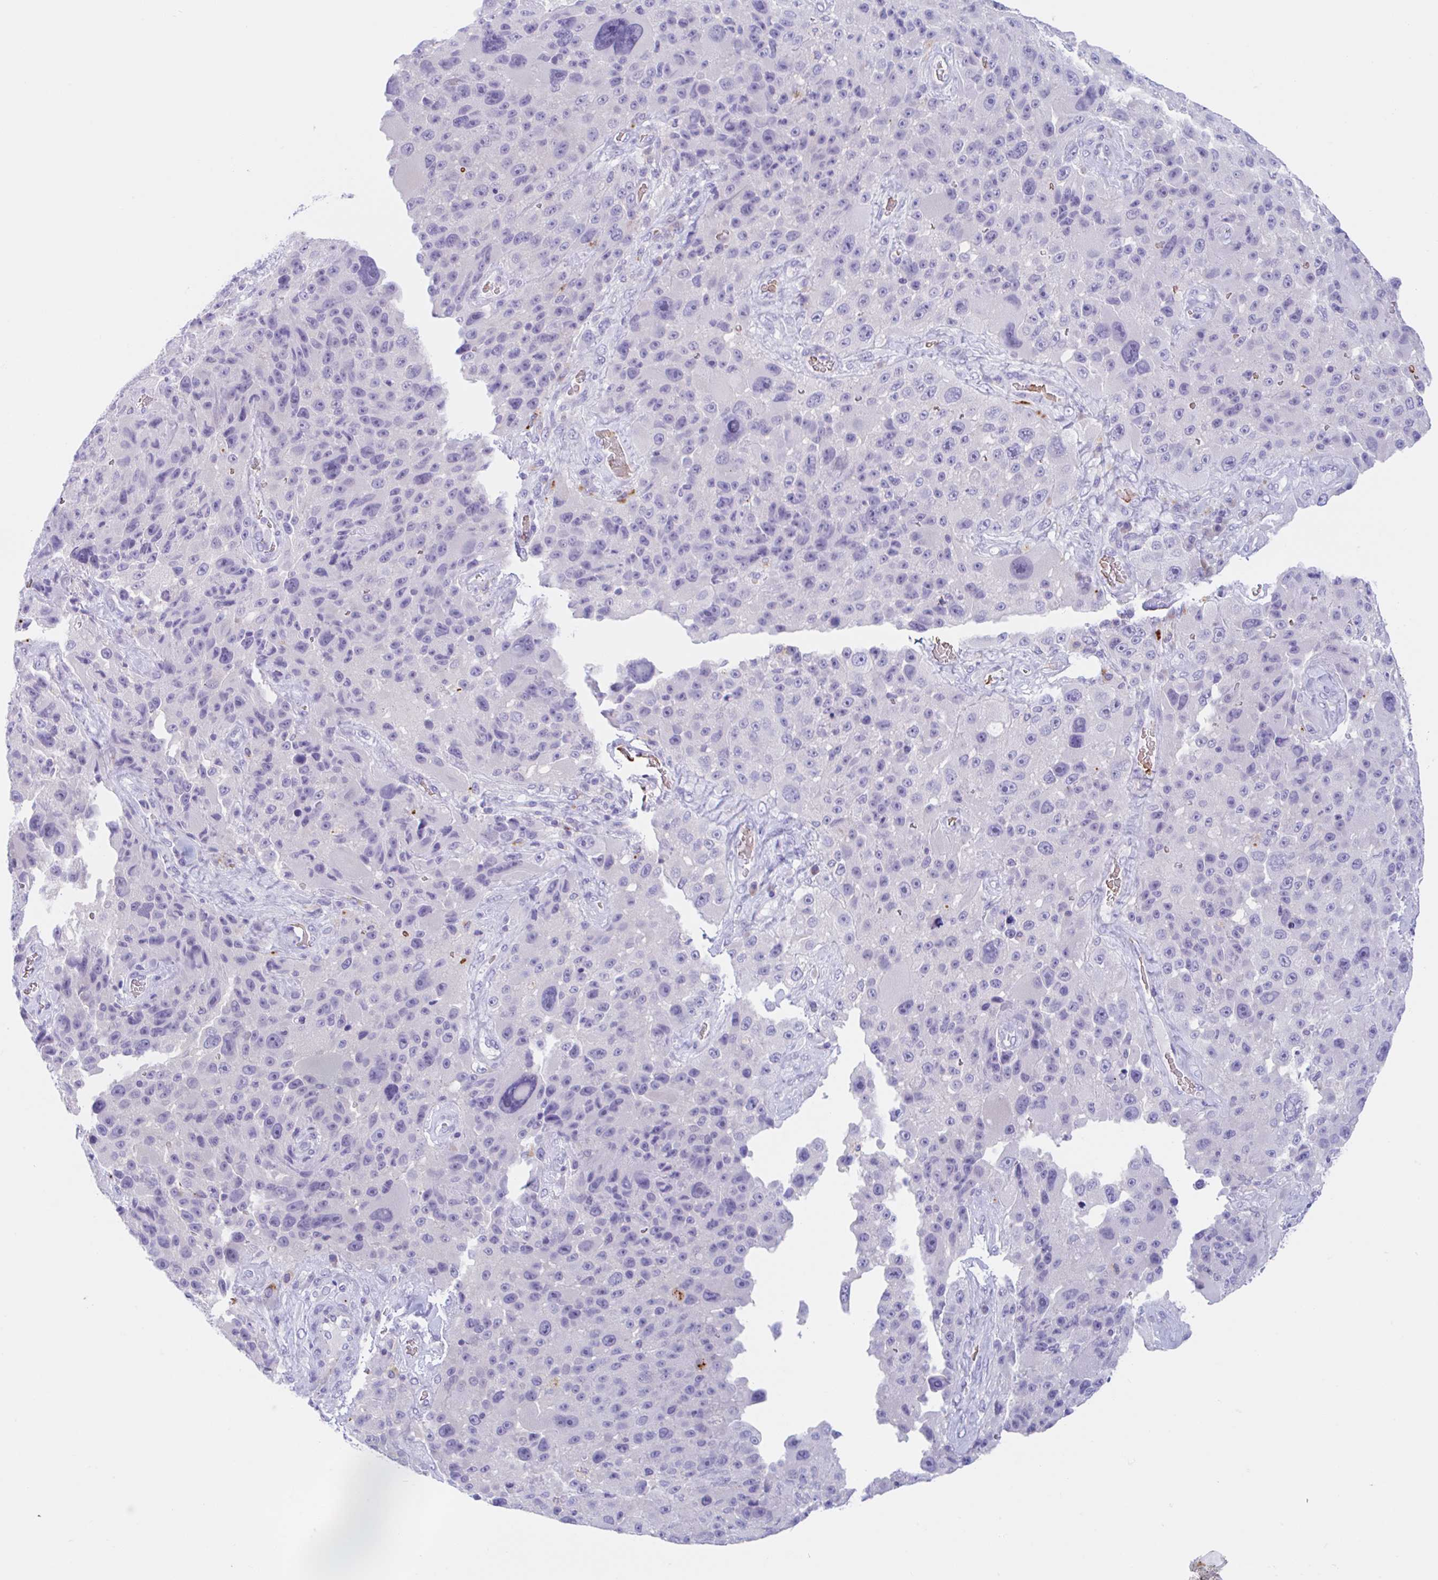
{"staining": {"intensity": "negative", "quantity": "none", "location": "none"}, "tissue": "melanoma", "cell_type": "Tumor cells", "image_type": "cancer", "snomed": [{"axis": "morphology", "description": "Malignant melanoma, Metastatic site"}, {"axis": "topography", "description": "Lymph node"}], "caption": "Tumor cells are negative for protein expression in human malignant melanoma (metastatic site).", "gene": "ANKRD9", "patient": {"sex": "male", "age": 62}}